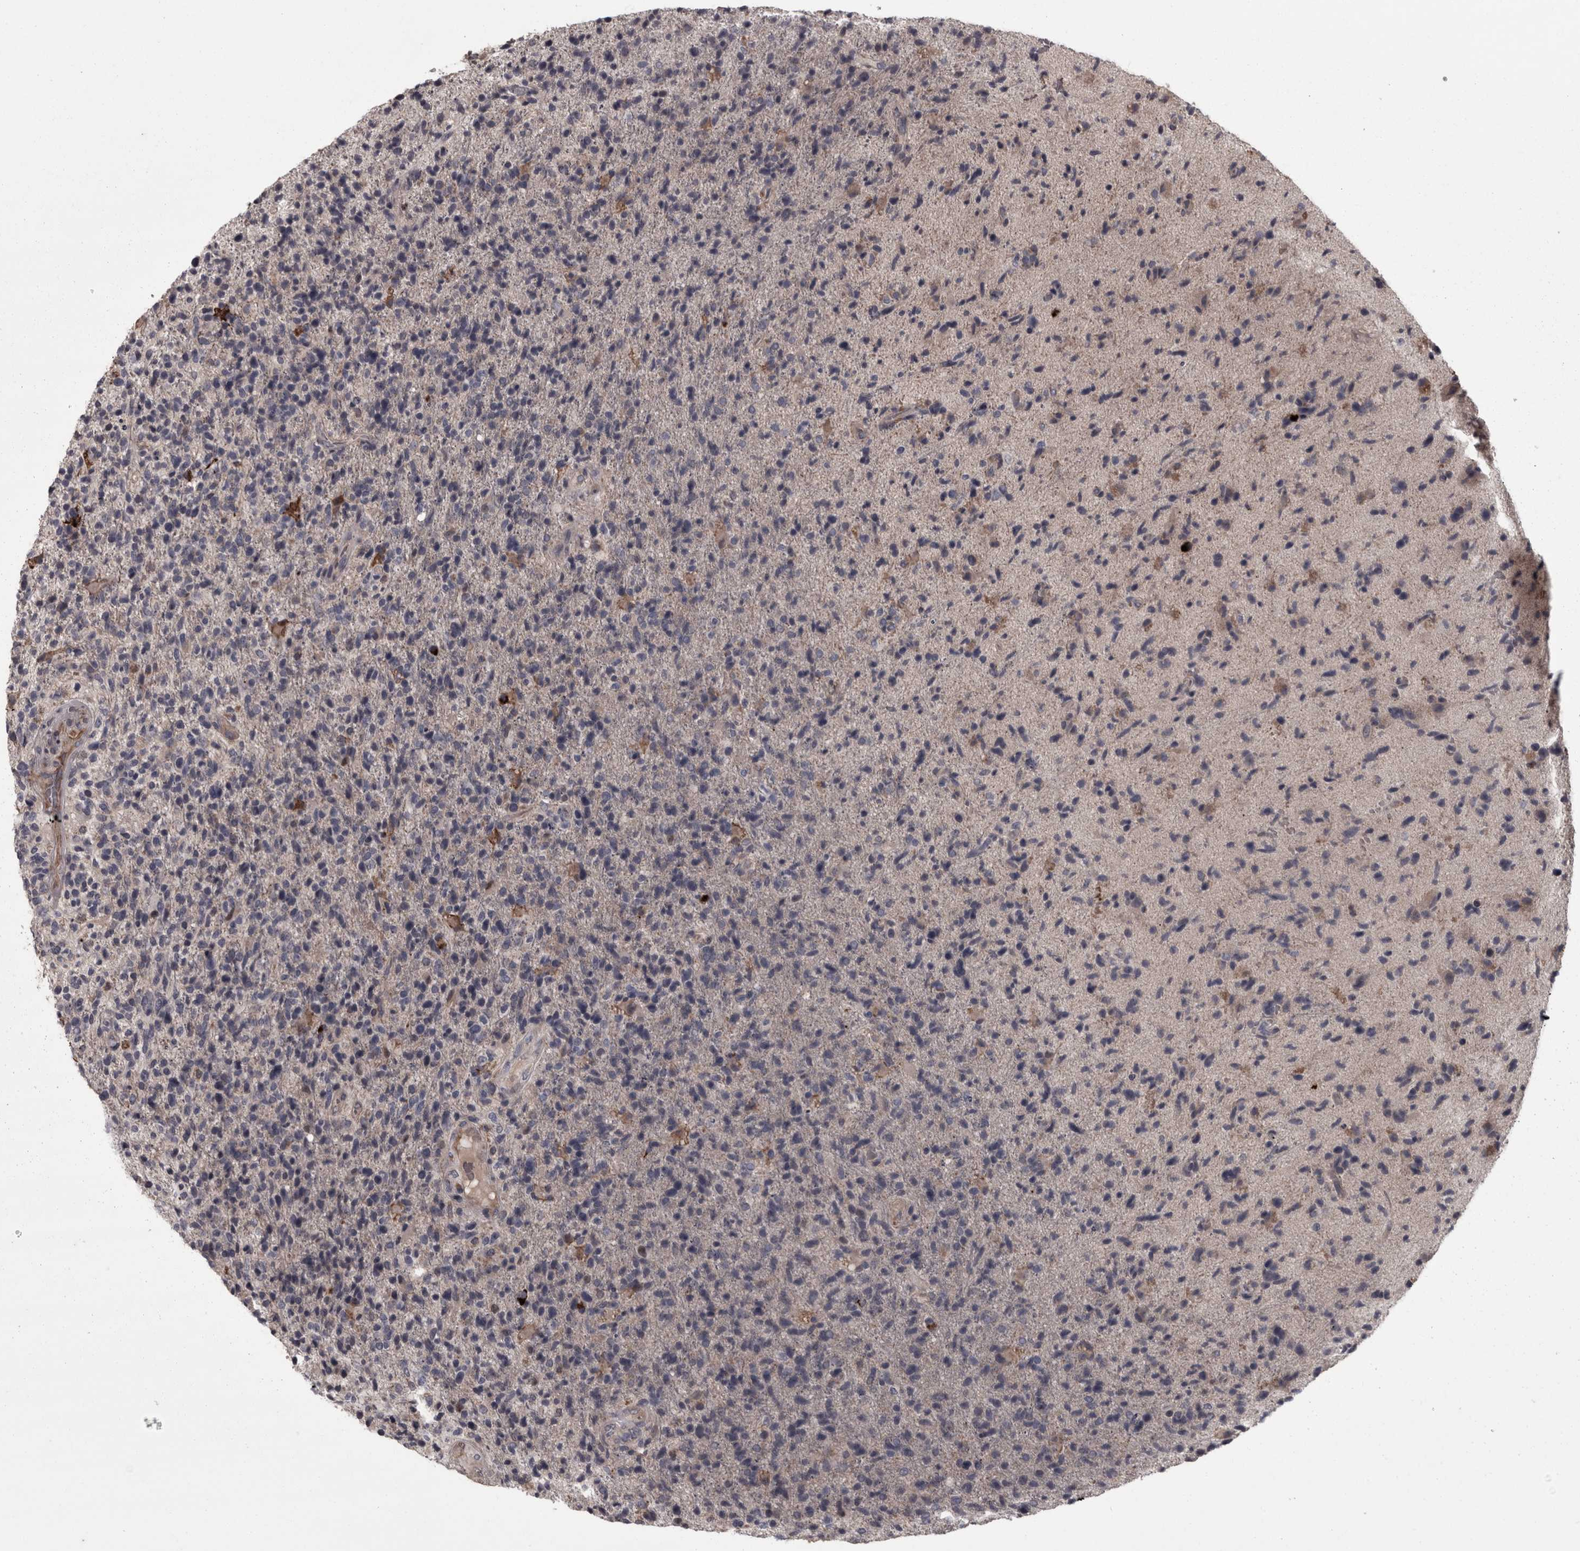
{"staining": {"intensity": "negative", "quantity": "none", "location": "none"}, "tissue": "glioma", "cell_type": "Tumor cells", "image_type": "cancer", "snomed": [{"axis": "morphology", "description": "Glioma, malignant, High grade"}, {"axis": "topography", "description": "Brain"}], "caption": "Image shows no significant protein expression in tumor cells of malignant glioma (high-grade). (Brightfield microscopy of DAB immunohistochemistry (IHC) at high magnification).", "gene": "PCDH17", "patient": {"sex": "male", "age": 72}}